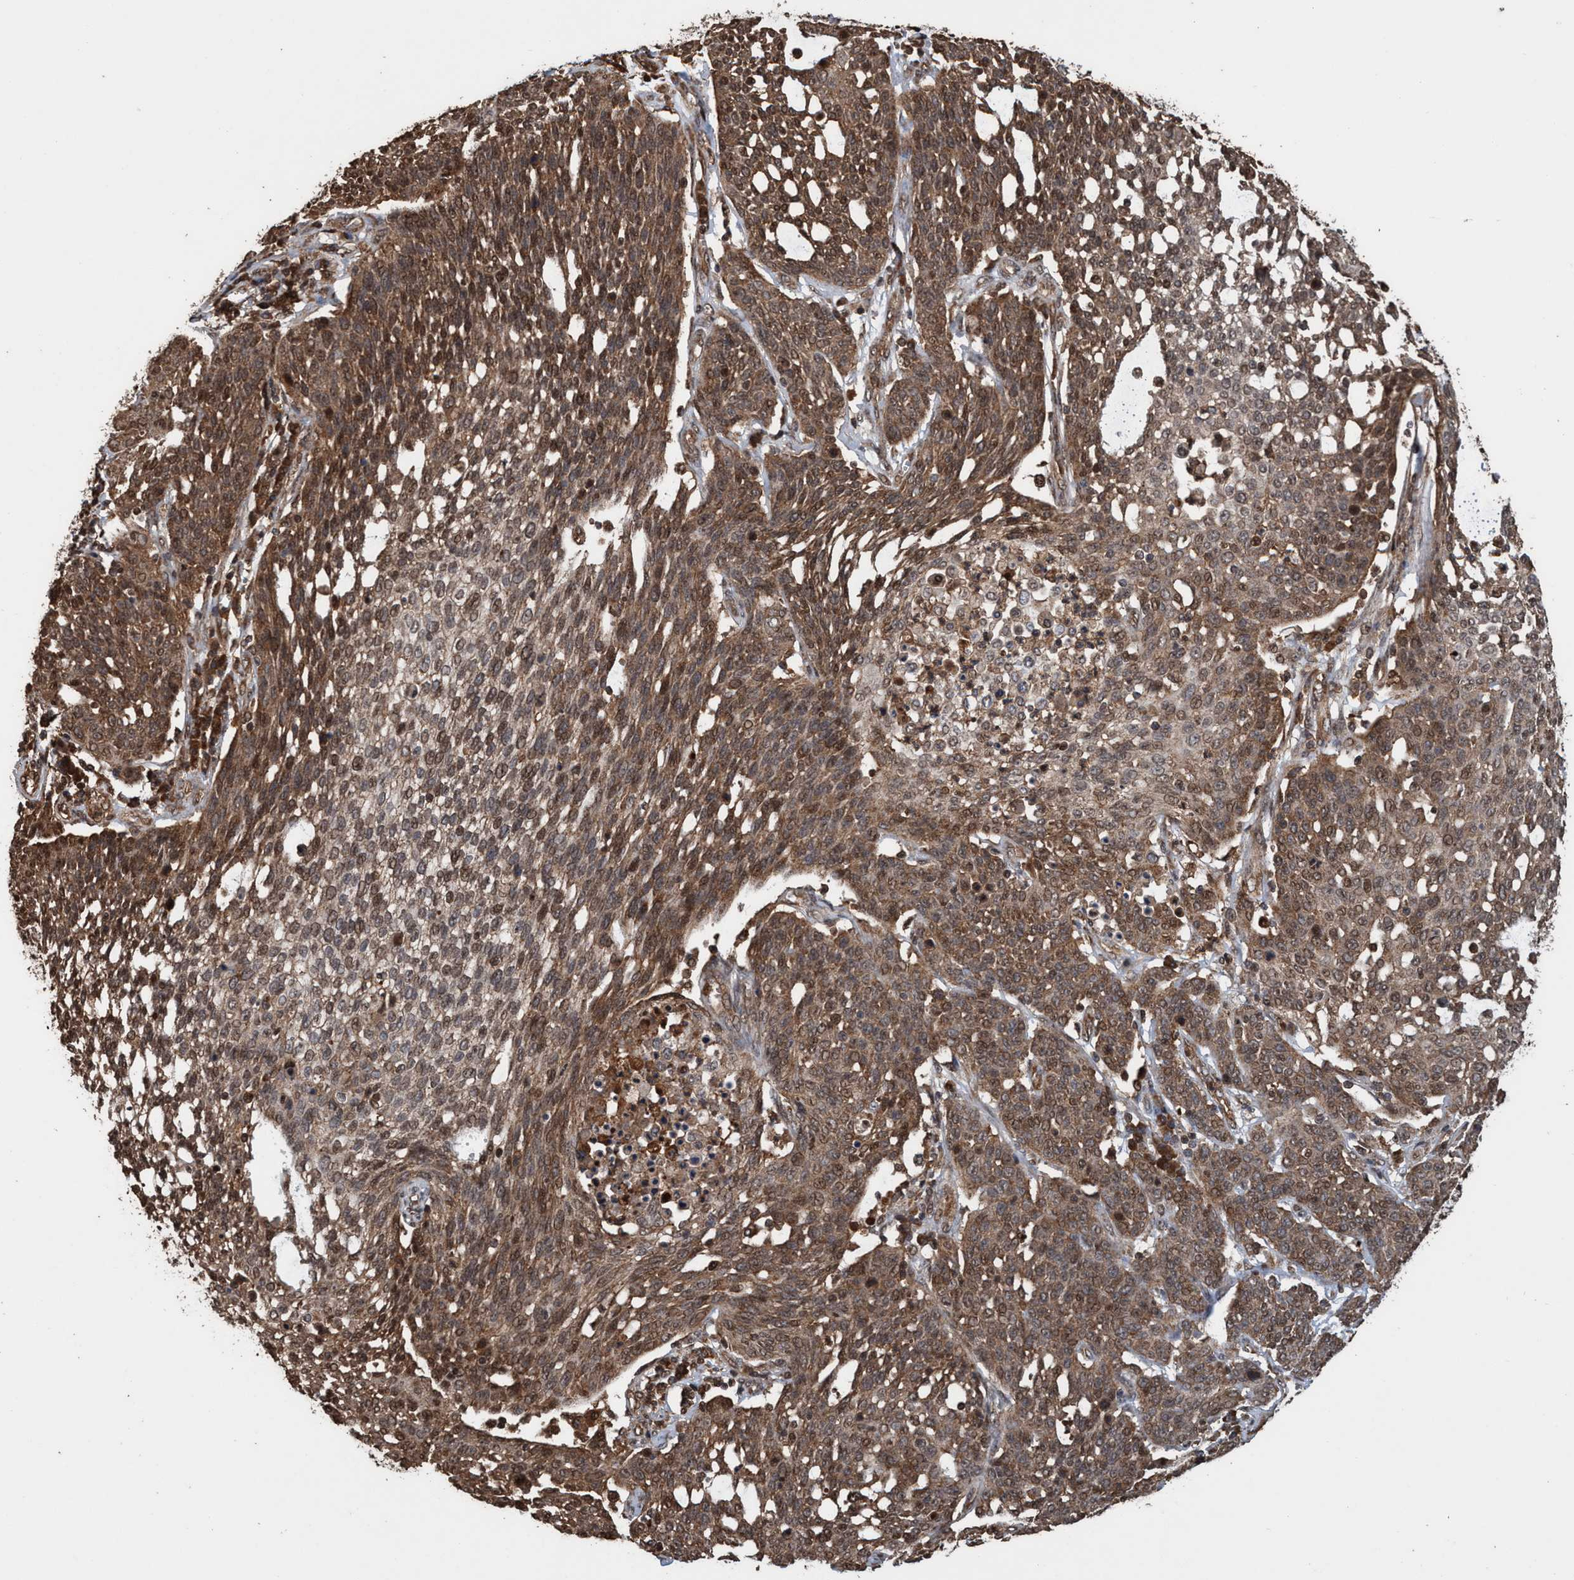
{"staining": {"intensity": "moderate", "quantity": ">75%", "location": "cytoplasmic/membranous,nuclear"}, "tissue": "cervical cancer", "cell_type": "Tumor cells", "image_type": "cancer", "snomed": [{"axis": "morphology", "description": "Squamous cell carcinoma, NOS"}, {"axis": "topography", "description": "Cervix"}], "caption": "Immunohistochemistry (DAB (3,3'-diaminobenzidine)) staining of cervical cancer demonstrates moderate cytoplasmic/membranous and nuclear protein staining in approximately >75% of tumor cells. The protein is stained brown, and the nuclei are stained in blue (DAB IHC with brightfield microscopy, high magnification).", "gene": "TRPC7", "patient": {"sex": "female", "age": 34}}